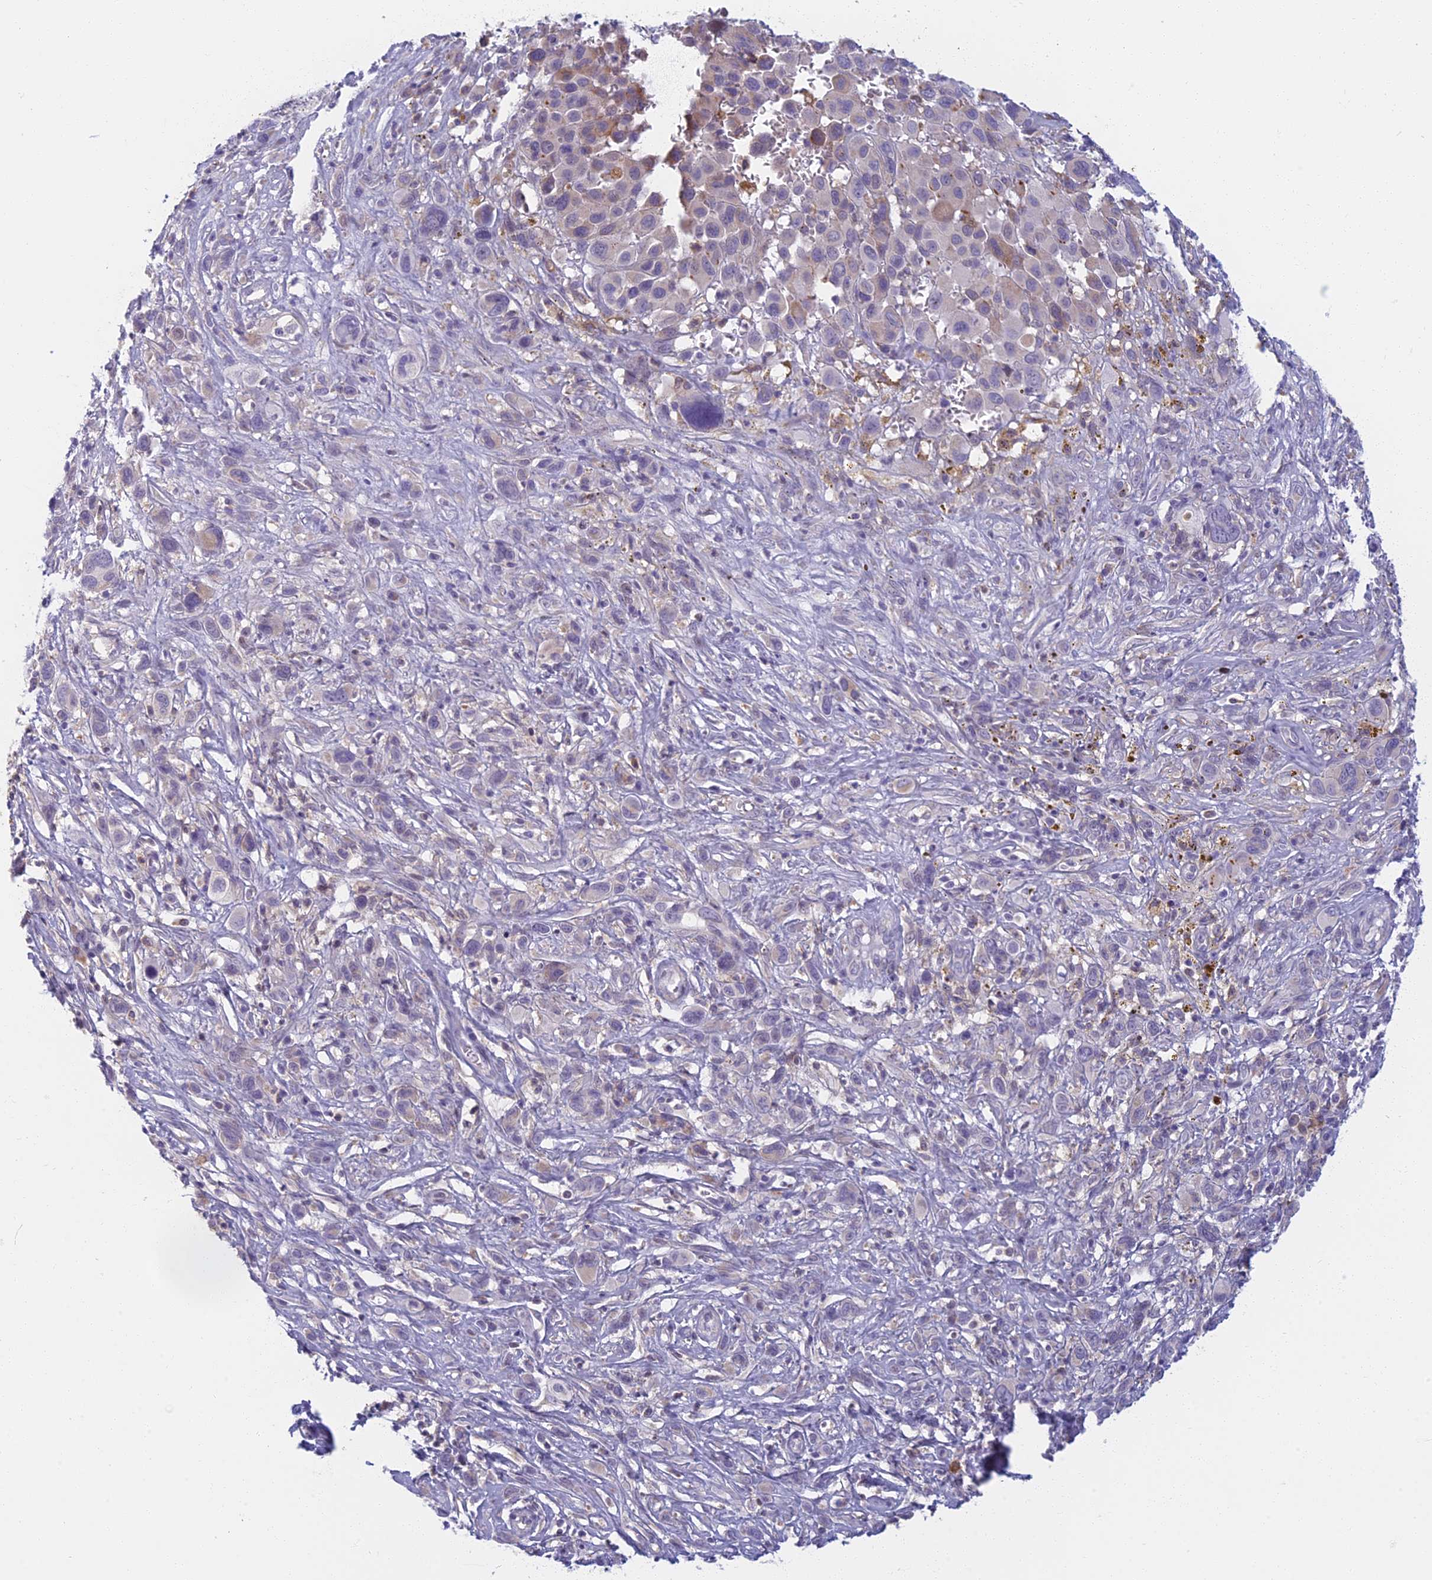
{"staining": {"intensity": "negative", "quantity": "none", "location": "none"}, "tissue": "melanoma", "cell_type": "Tumor cells", "image_type": "cancer", "snomed": [{"axis": "morphology", "description": "Malignant melanoma, NOS"}, {"axis": "topography", "description": "Skin of trunk"}], "caption": "IHC image of neoplastic tissue: human malignant melanoma stained with DAB shows no significant protein staining in tumor cells.", "gene": "DDX51", "patient": {"sex": "male", "age": 71}}